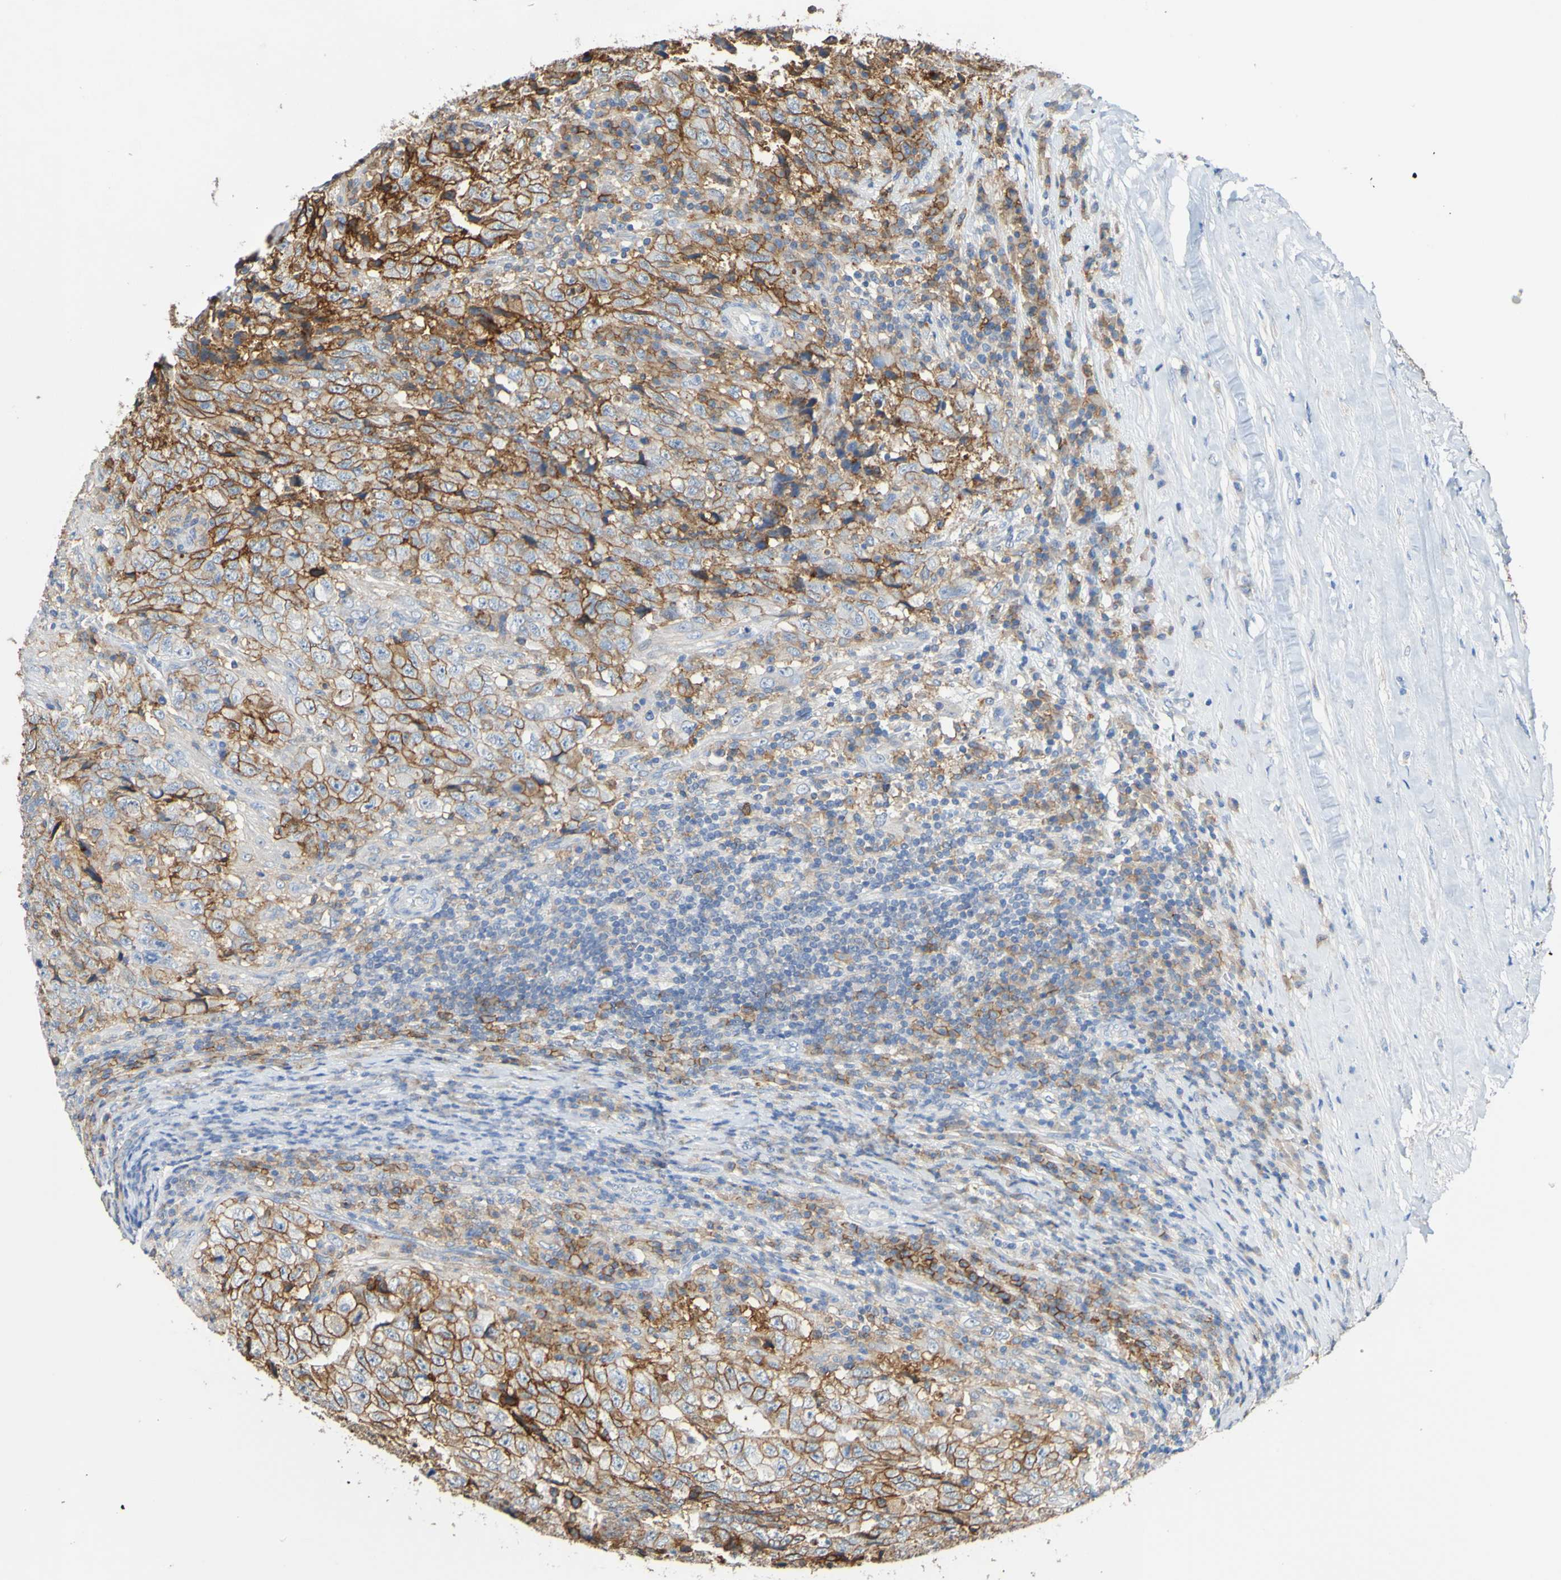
{"staining": {"intensity": "moderate", "quantity": ">75%", "location": "cytoplasmic/membranous"}, "tissue": "testis cancer", "cell_type": "Tumor cells", "image_type": "cancer", "snomed": [{"axis": "morphology", "description": "Necrosis, NOS"}, {"axis": "morphology", "description": "Carcinoma, Embryonal, NOS"}, {"axis": "topography", "description": "Testis"}], "caption": "Immunohistochemistry (IHC) staining of testis embryonal carcinoma, which reveals medium levels of moderate cytoplasmic/membranous expression in about >75% of tumor cells indicating moderate cytoplasmic/membranous protein positivity. The staining was performed using DAB (brown) for protein detection and nuclei were counterstained in hematoxylin (blue).", "gene": "SLC3A2", "patient": {"sex": "male", "age": 19}}